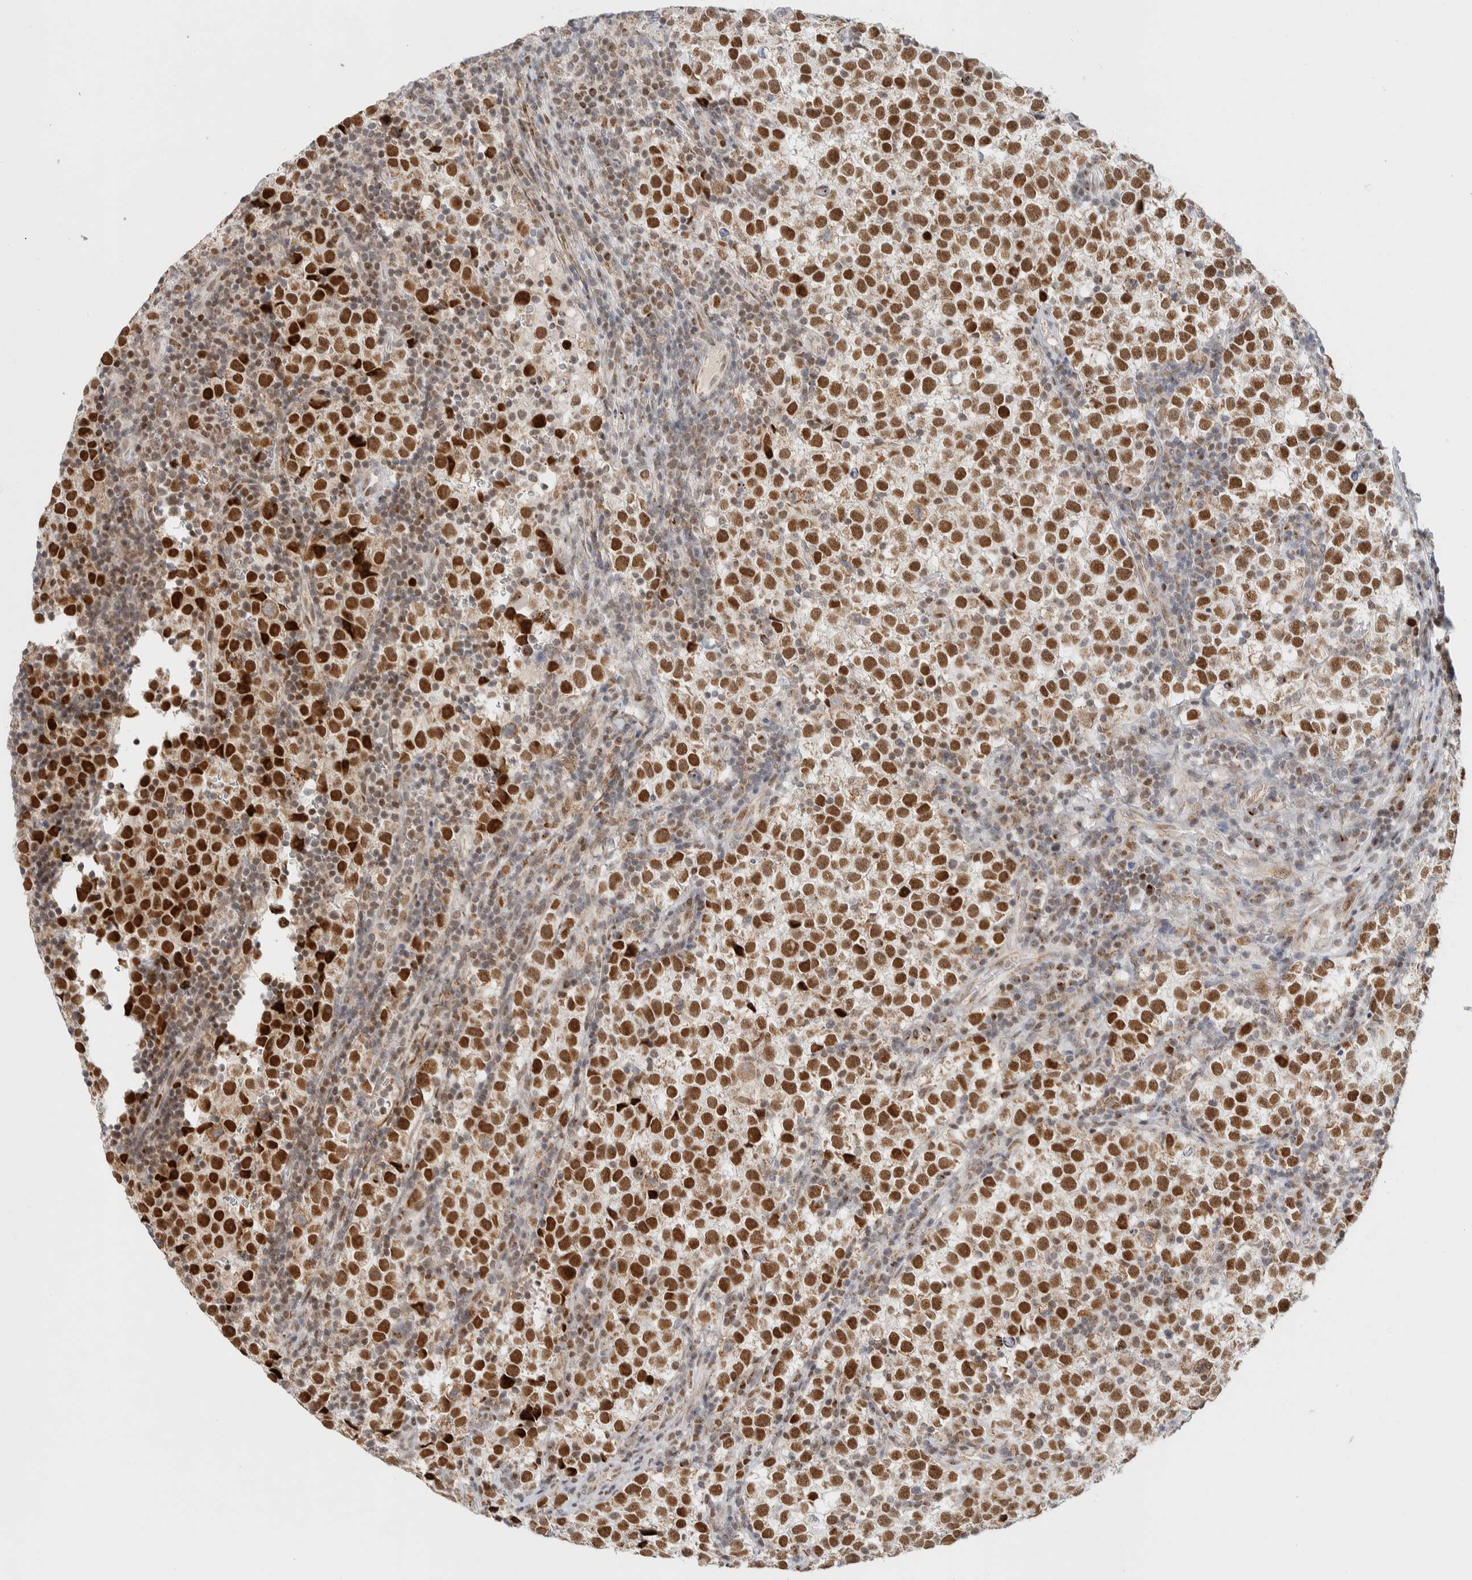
{"staining": {"intensity": "strong", "quantity": ">75%", "location": "nuclear"}, "tissue": "testis cancer", "cell_type": "Tumor cells", "image_type": "cancer", "snomed": [{"axis": "morphology", "description": "Normal tissue, NOS"}, {"axis": "morphology", "description": "Seminoma, NOS"}, {"axis": "topography", "description": "Testis"}], "caption": "Human testis seminoma stained with a brown dye shows strong nuclear positive staining in about >75% of tumor cells.", "gene": "TSPAN32", "patient": {"sex": "male", "age": 43}}